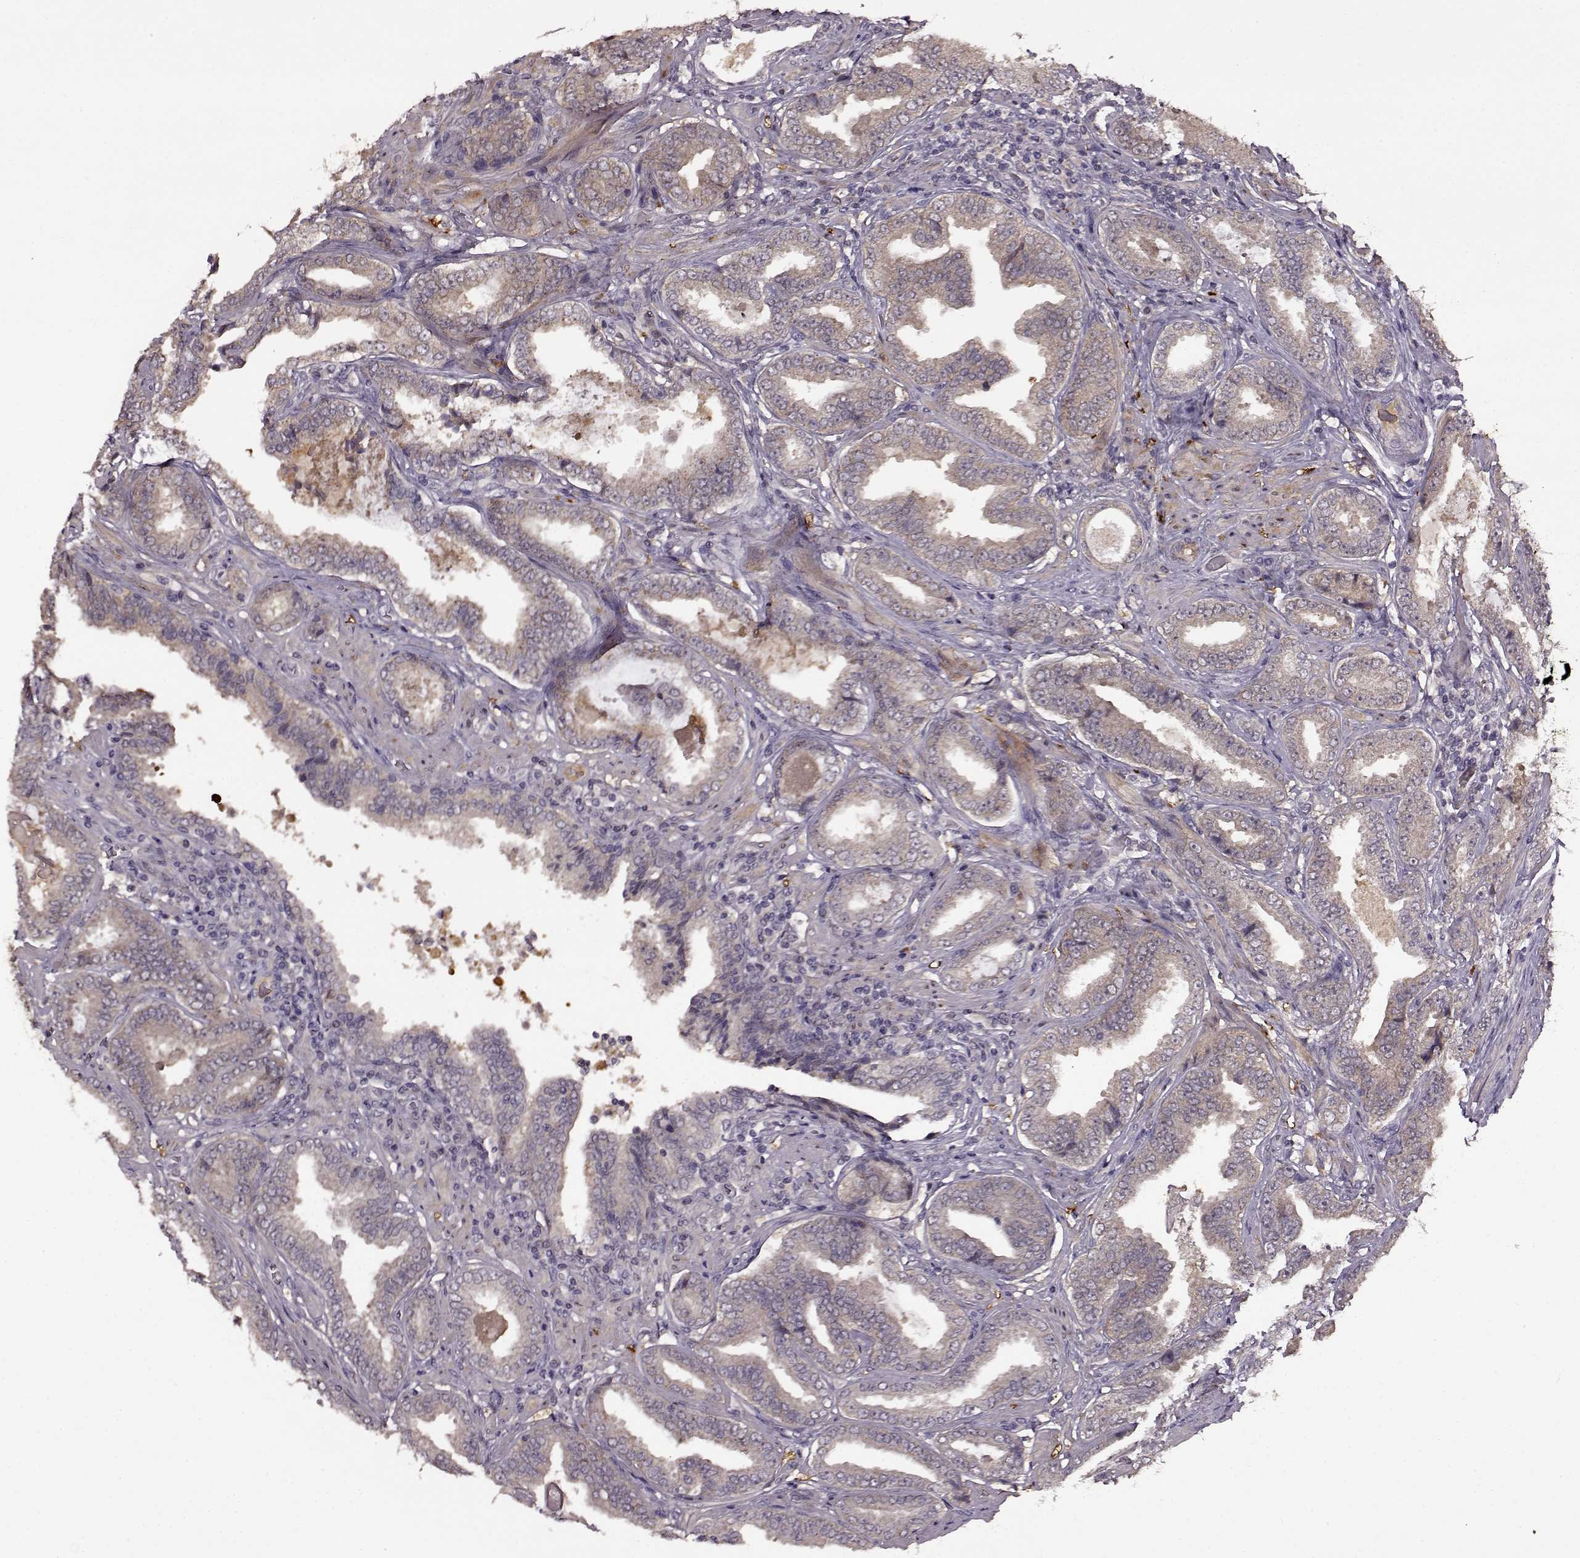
{"staining": {"intensity": "weak", "quantity": "25%-75%", "location": "cytoplasmic/membranous"}, "tissue": "prostate cancer", "cell_type": "Tumor cells", "image_type": "cancer", "snomed": [{"axis": "morphology", "description": "Adenocarcinoma, NOS"}, {"axis": "topography", "description": "Prostate"}], "caption": "Prostate cancer stained with IHC shows weak cytoplasmic/membranous positivity in about 25%-75% of tumor cells.", "gene": "MAIP1", "patient": {"sex": "male", "age": 64}}